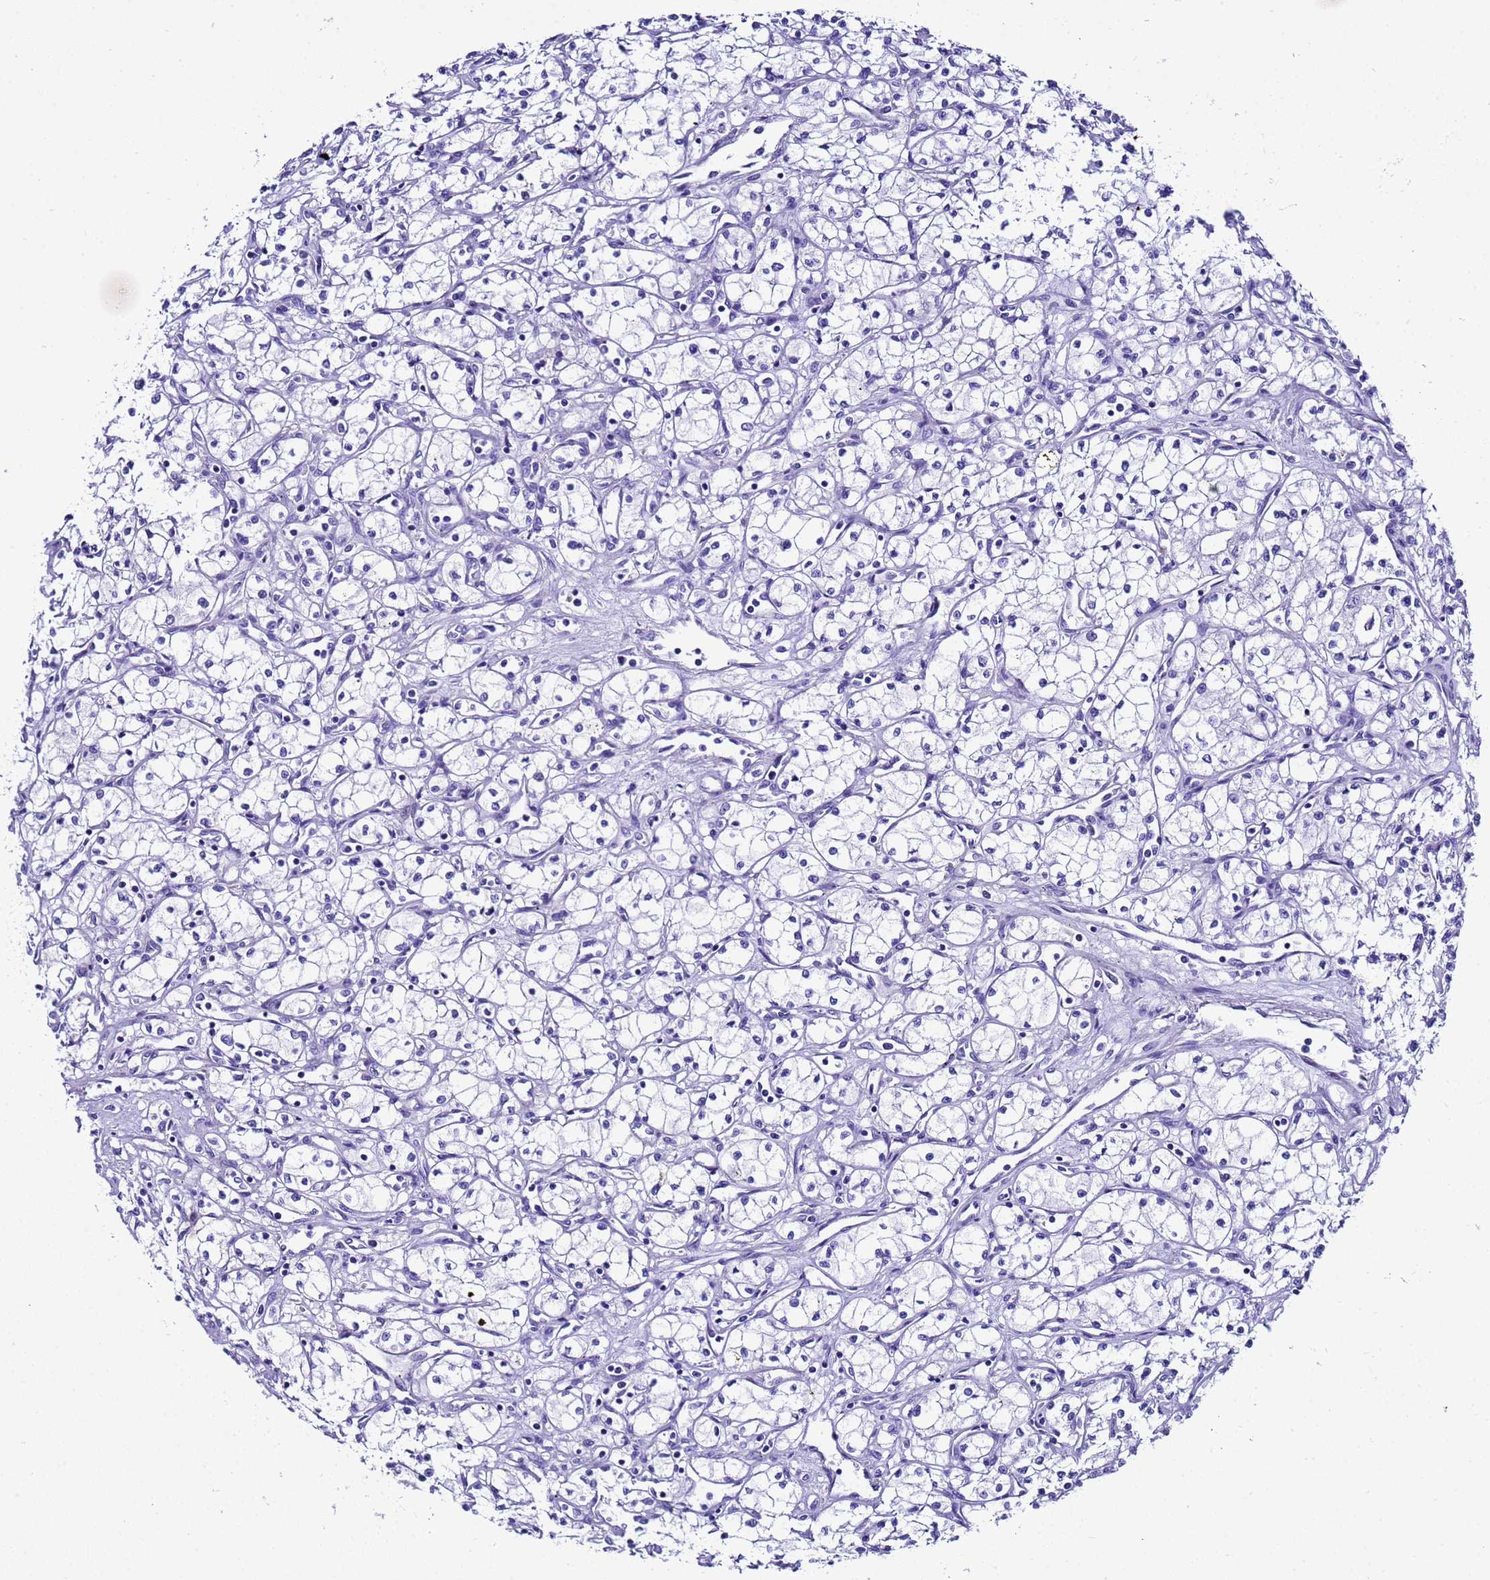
{"staining": {"intensity": "negative", "quantity": "none", "location": "none"}, "tissue": "renal cancer", "cell_type": "Tumor cells", "image_type": "cancer", "snomed": [{"axis": "morphology", "description": "Adenocarcinoma, NOS"}, {"axis": "topography", "description": "Kidney"}], "caption": "A photomicrograph of renal adenocarcinoma stained for a protein displays no brown staining in tumor cells. Nuclei are stained in blue.", "gene": "UGT2B10", "patient": {"sex": "male", "age": 59}}